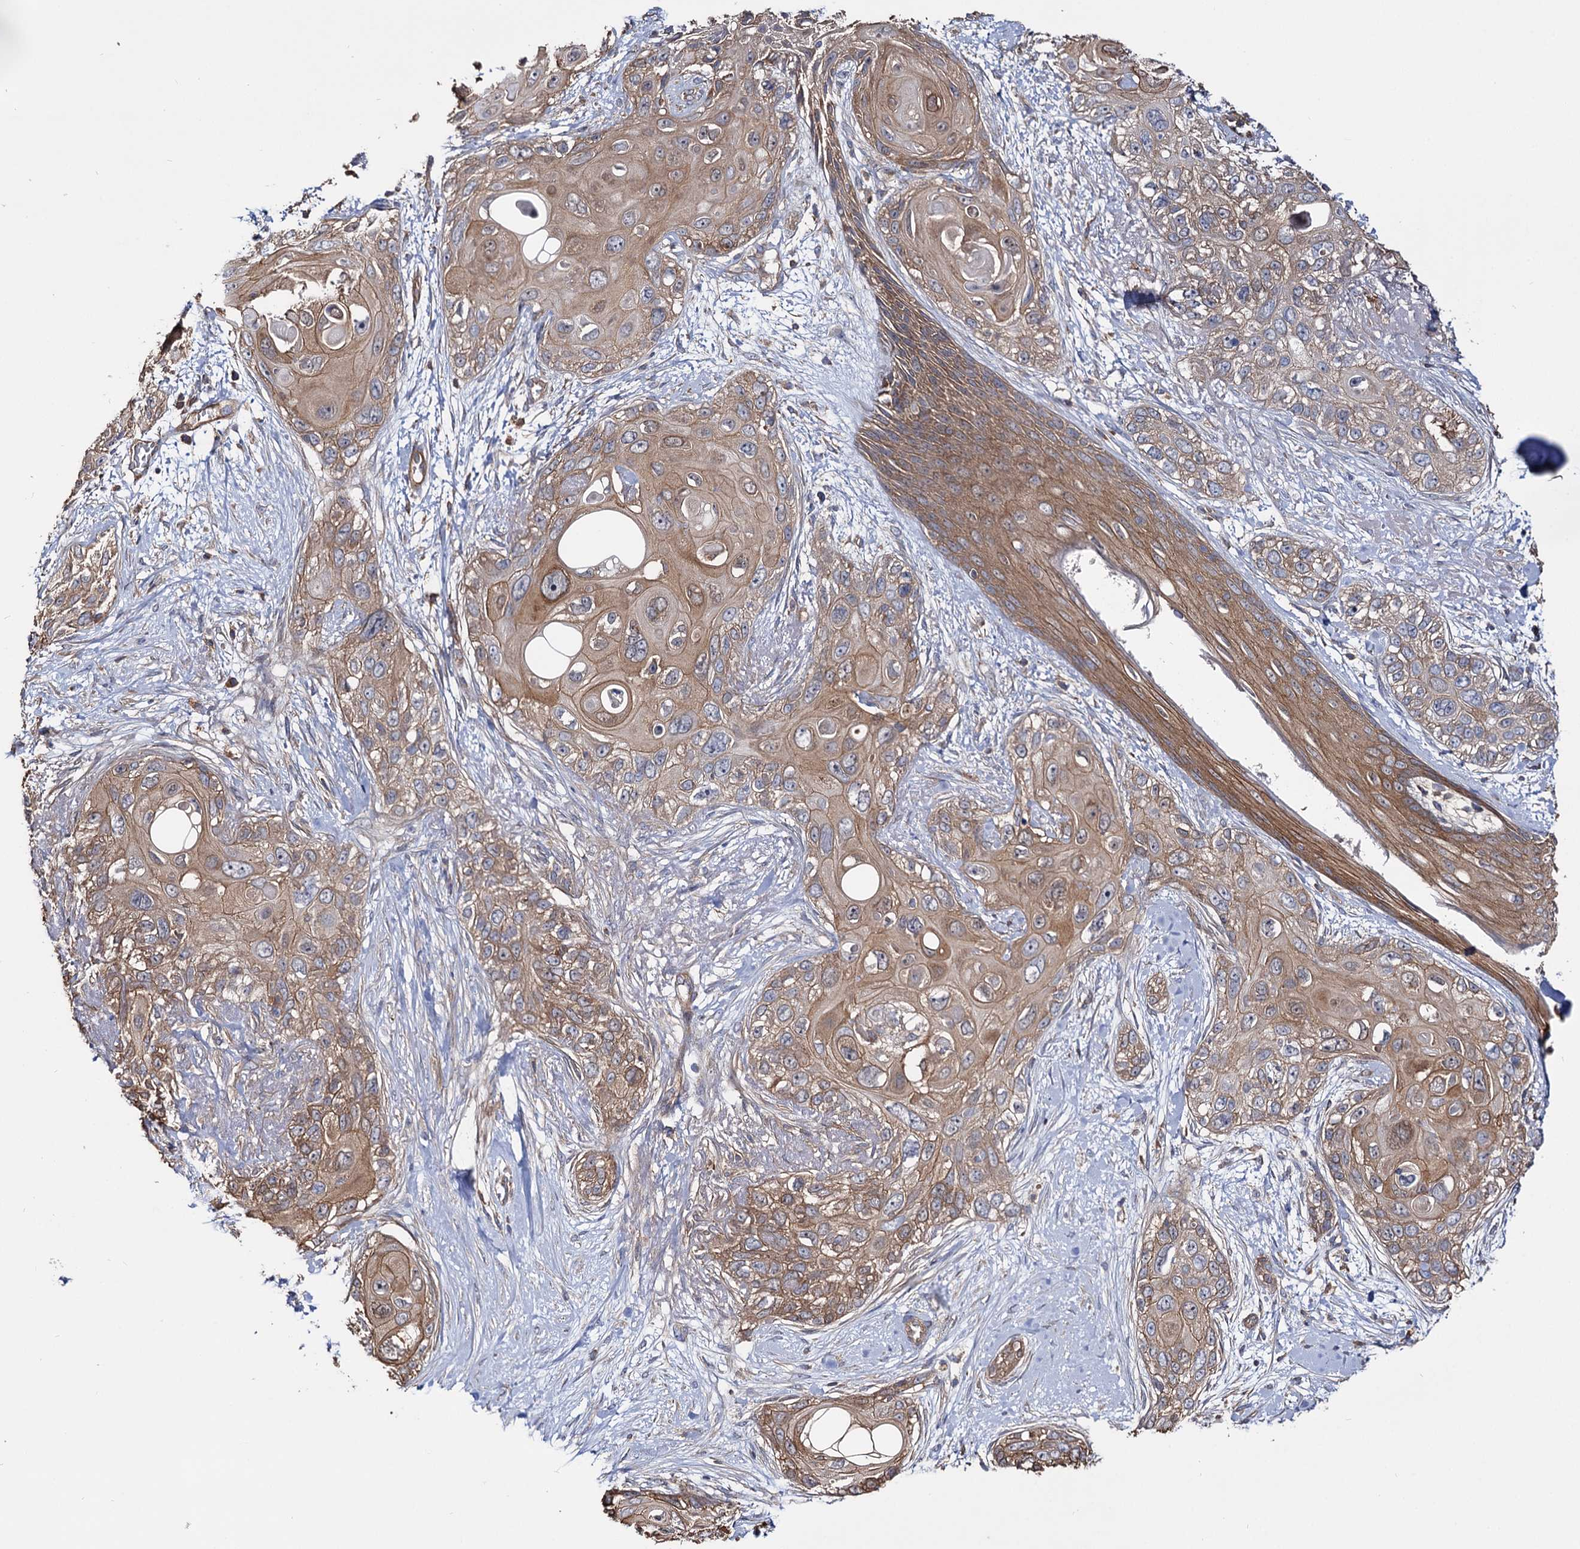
{"staining": {"intensity": "moderate", "quantity": ">75%", "location": "cytoplasmic/membranous"}, "tissue": "skin cancer", "cell_type": "Tumor cells", "image_type": "cancer", "snomed": [{"axis": "morphology", "description": "Normal tissue, NOS"}, {"axis": "morphology", "description": "Squamous cell carcinoma, NOS"}, {"axis": "topography", "description": "Skin"}], "caption": "There is medium levels of moderate cytoplasmic/membranous positivity in tumor cells of skin cancer, as demonstrated by immunohistochemical staining (brown color).", "gene": "IDI1", "patient": {"sex": "male", "age": 72}}